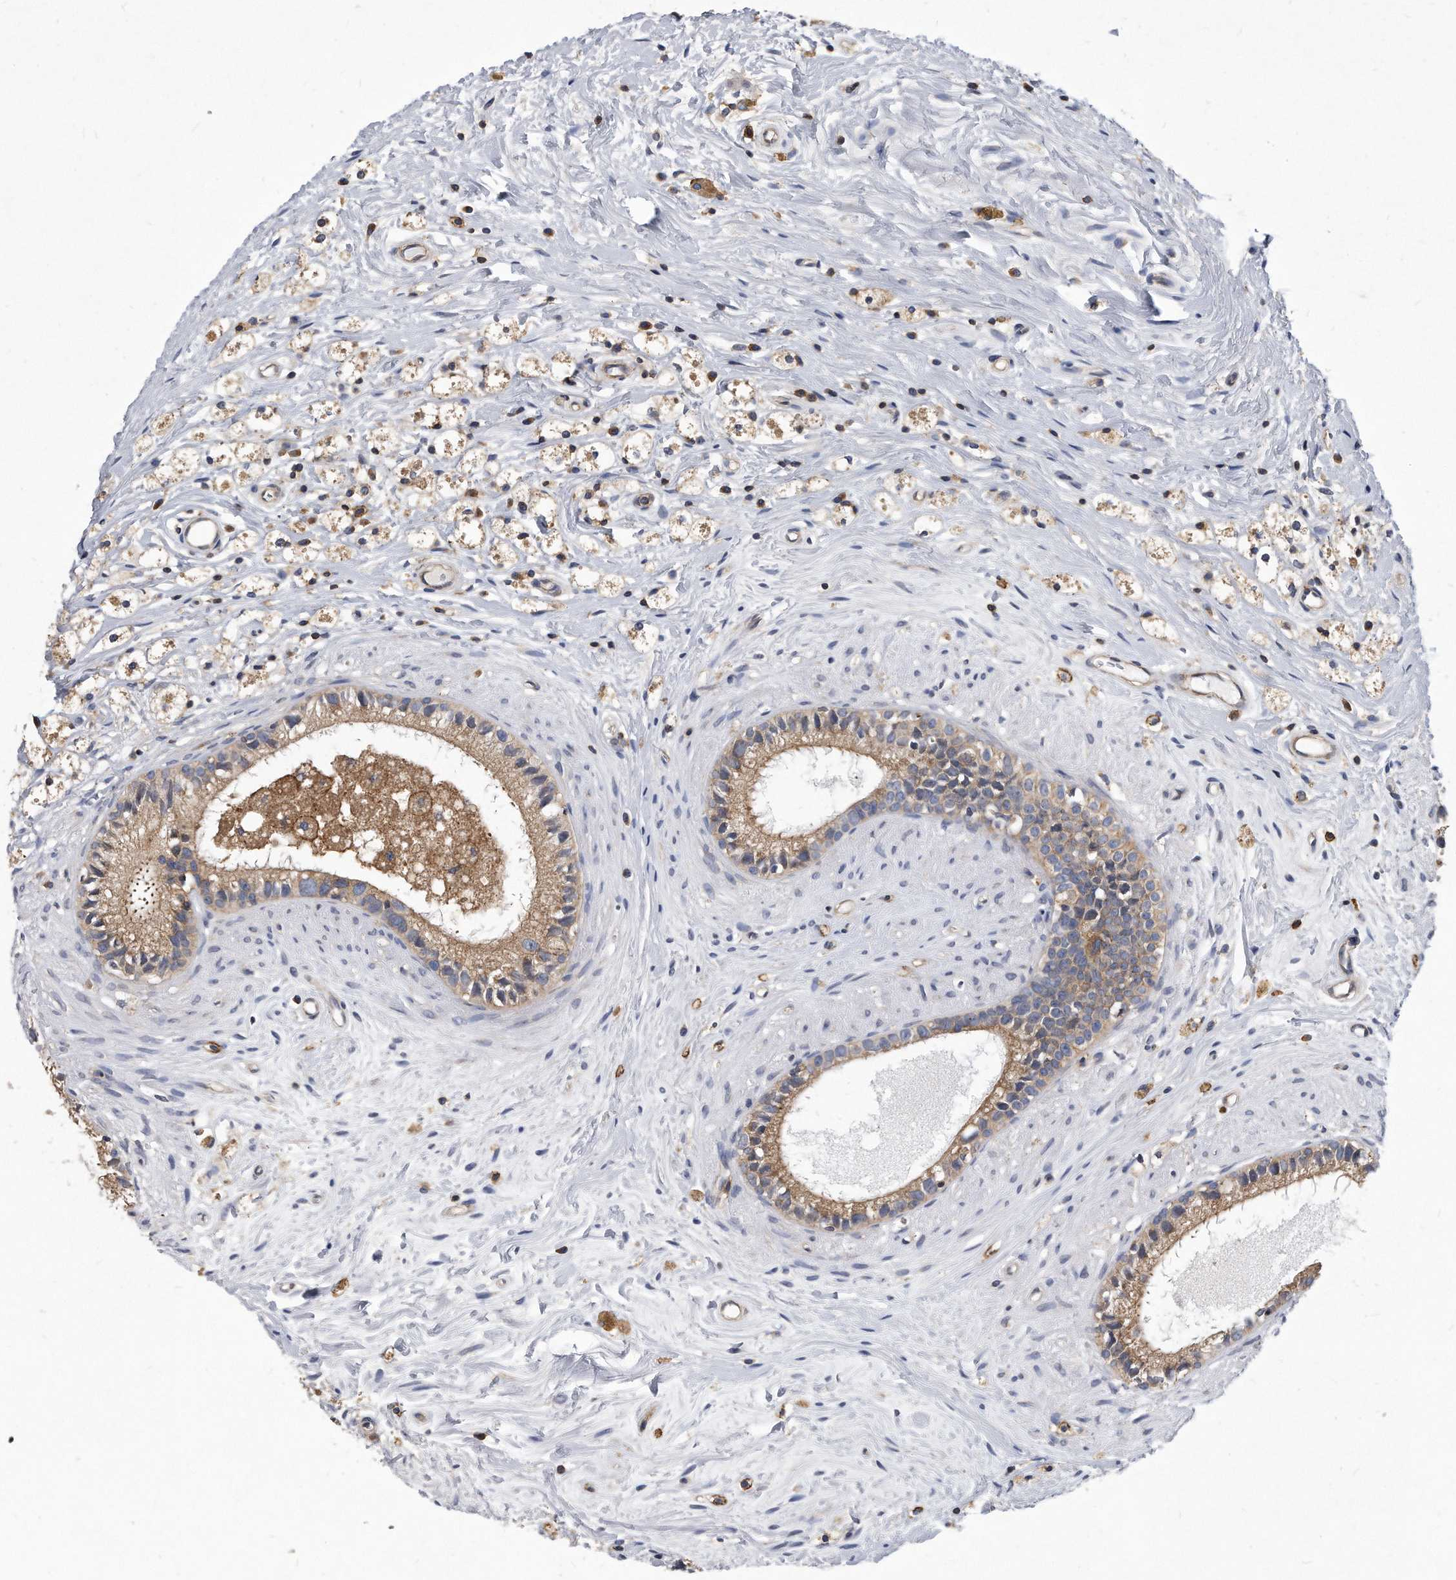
{"staining": {"intensity": "moderate", "quantity": ">75%", "location": "cytoplasmic/membranous"}, "tissue": "epididymis", "cell_type": "Glandular cells", "image_type": "normal", "snomed": [{"axis": "morphology", "description": "Normal tissue, NOS"}, {"axis": "topography", "description": "Epididymis"}], "caption": "Epididymis stained for a protein (brown) displays moderate cytoplasmic/membranous positive positivity in about >75% of glandular cells.", "gene": "ATG5", "patient": {"sex": "male", "age": 80}}